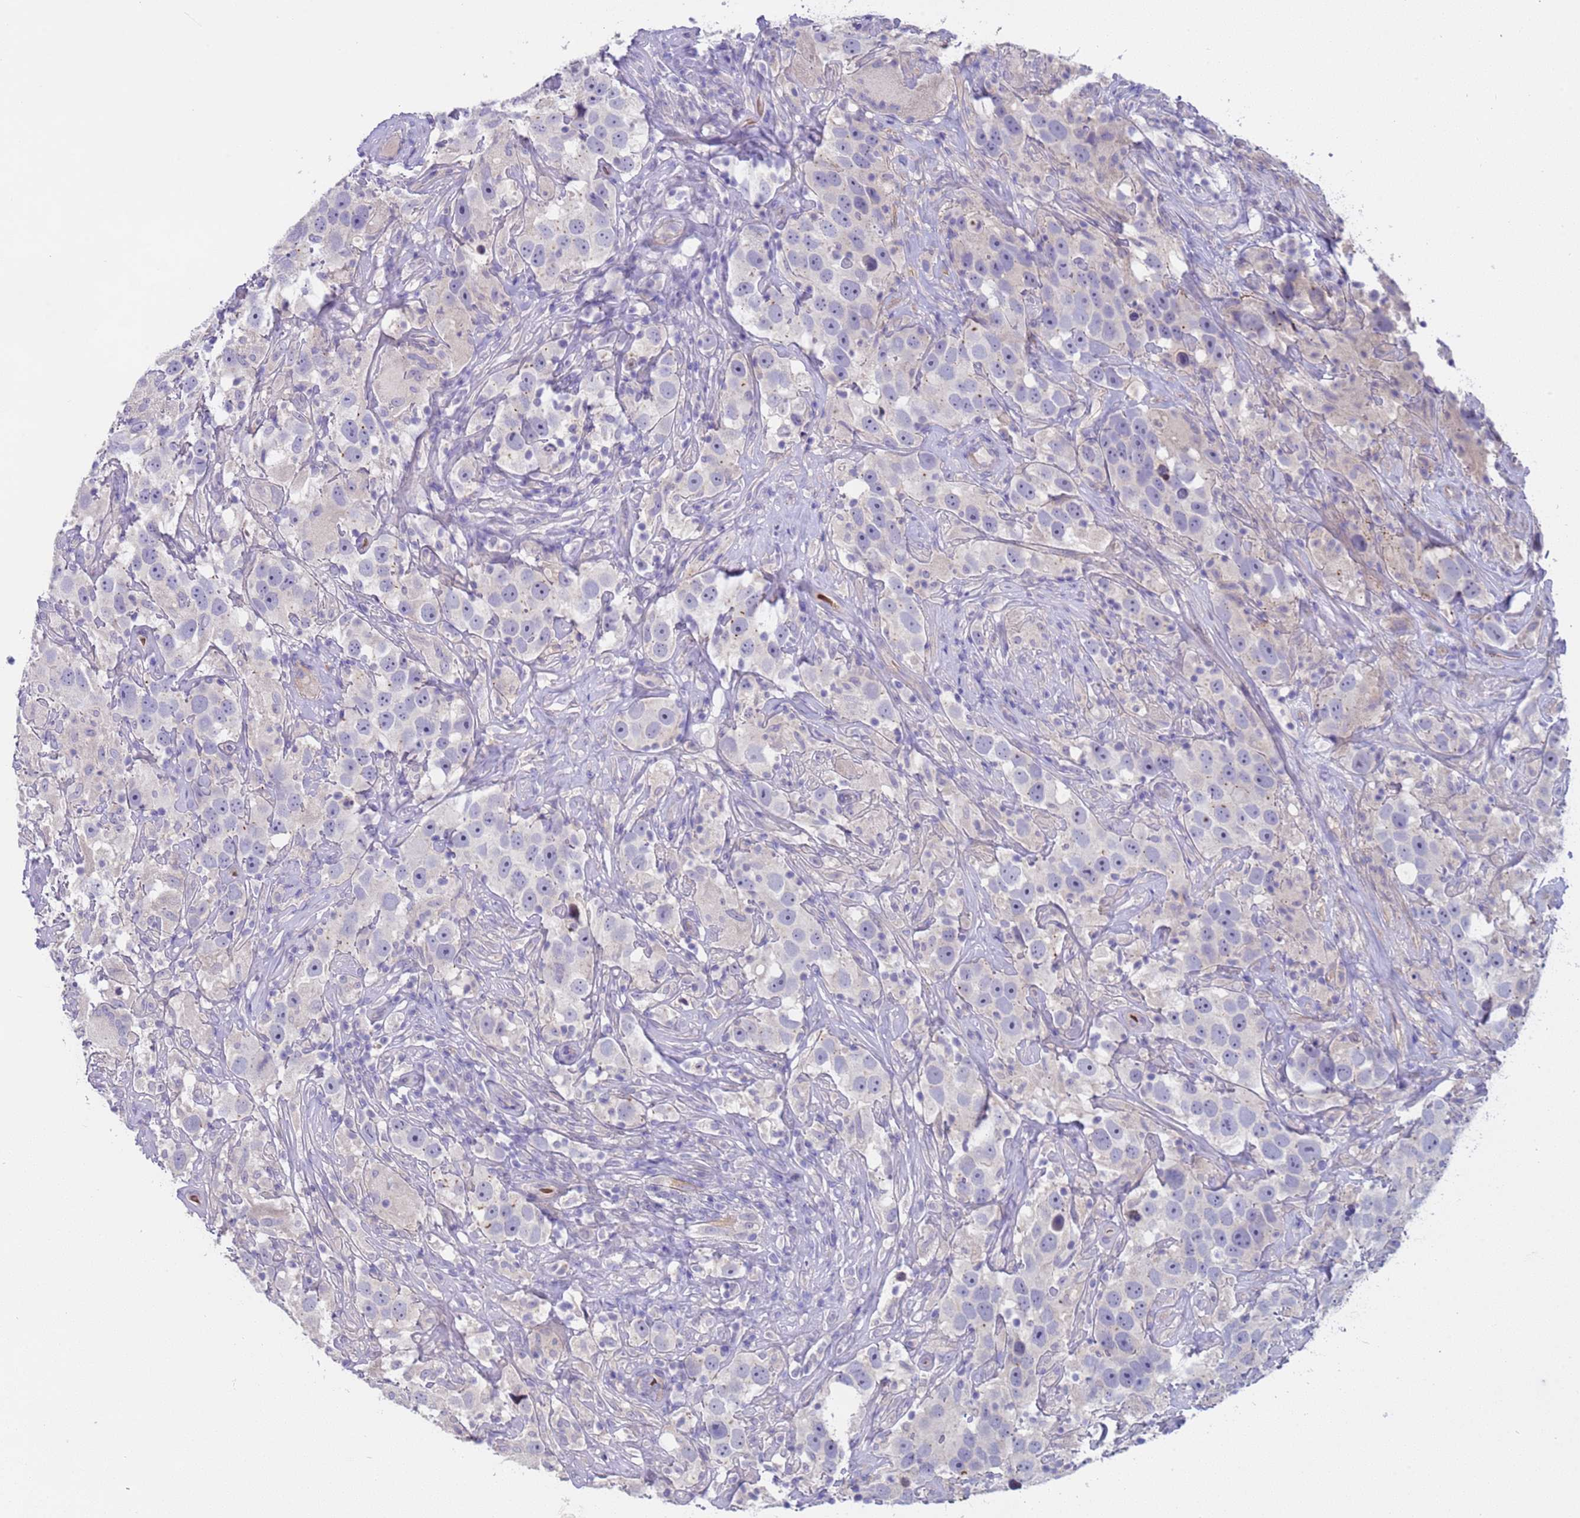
{"staining": {"intensity": "negative", "quantity": "none", "location": "none"}, "tissue": "testis cancer", "cell_type": "Tumor cells", "image_type": "cancer", "snomed": [{"axis": "morphology", "description": "Seminoma, NOS"}, {"axis": "topography", "description": "Testis"}], "caption": "Tumor cells are negative for protein expression in human seminoma (testis).", "gene": "KBTBD3", "patient": {"sex": "male", "age": 49}}